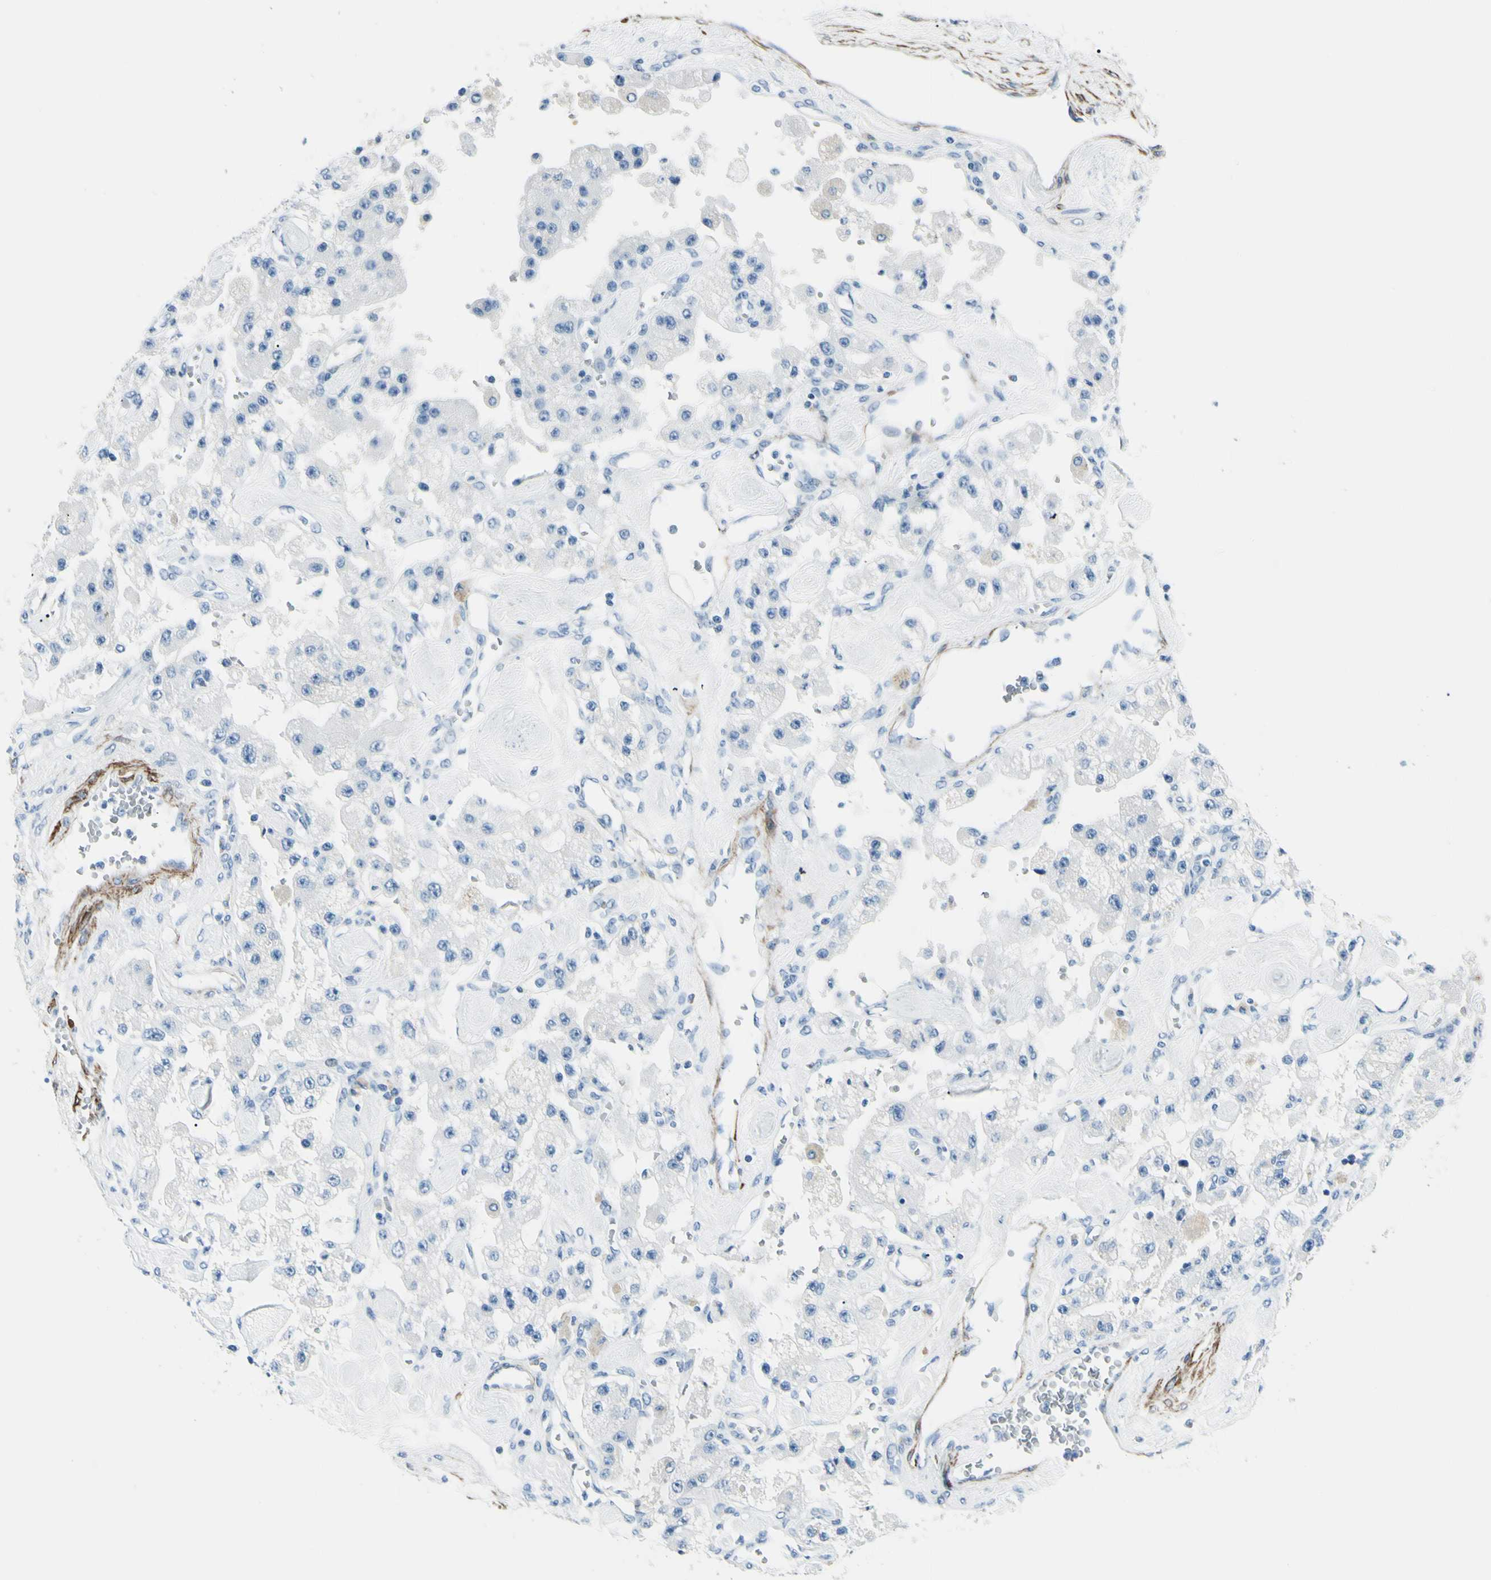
{"staining": {"intensity": "negative", "quantity": "none", "location": "none"}, "tissue": "carcinoid", "cell_type": "Tumor cells", "image_type": "cancer", "snomed": [{"axis": "morphology", "description": "Carcinoid, malignant, NOS"}, {"axis": "topography", "description": "Pancreas"}], "caption": "An image of human carcinoid is negative for staining in tumor cells. Nuclei are stained in blue.", "gene": "CDH15", "patient": {"sex": "male", "age": 41}}